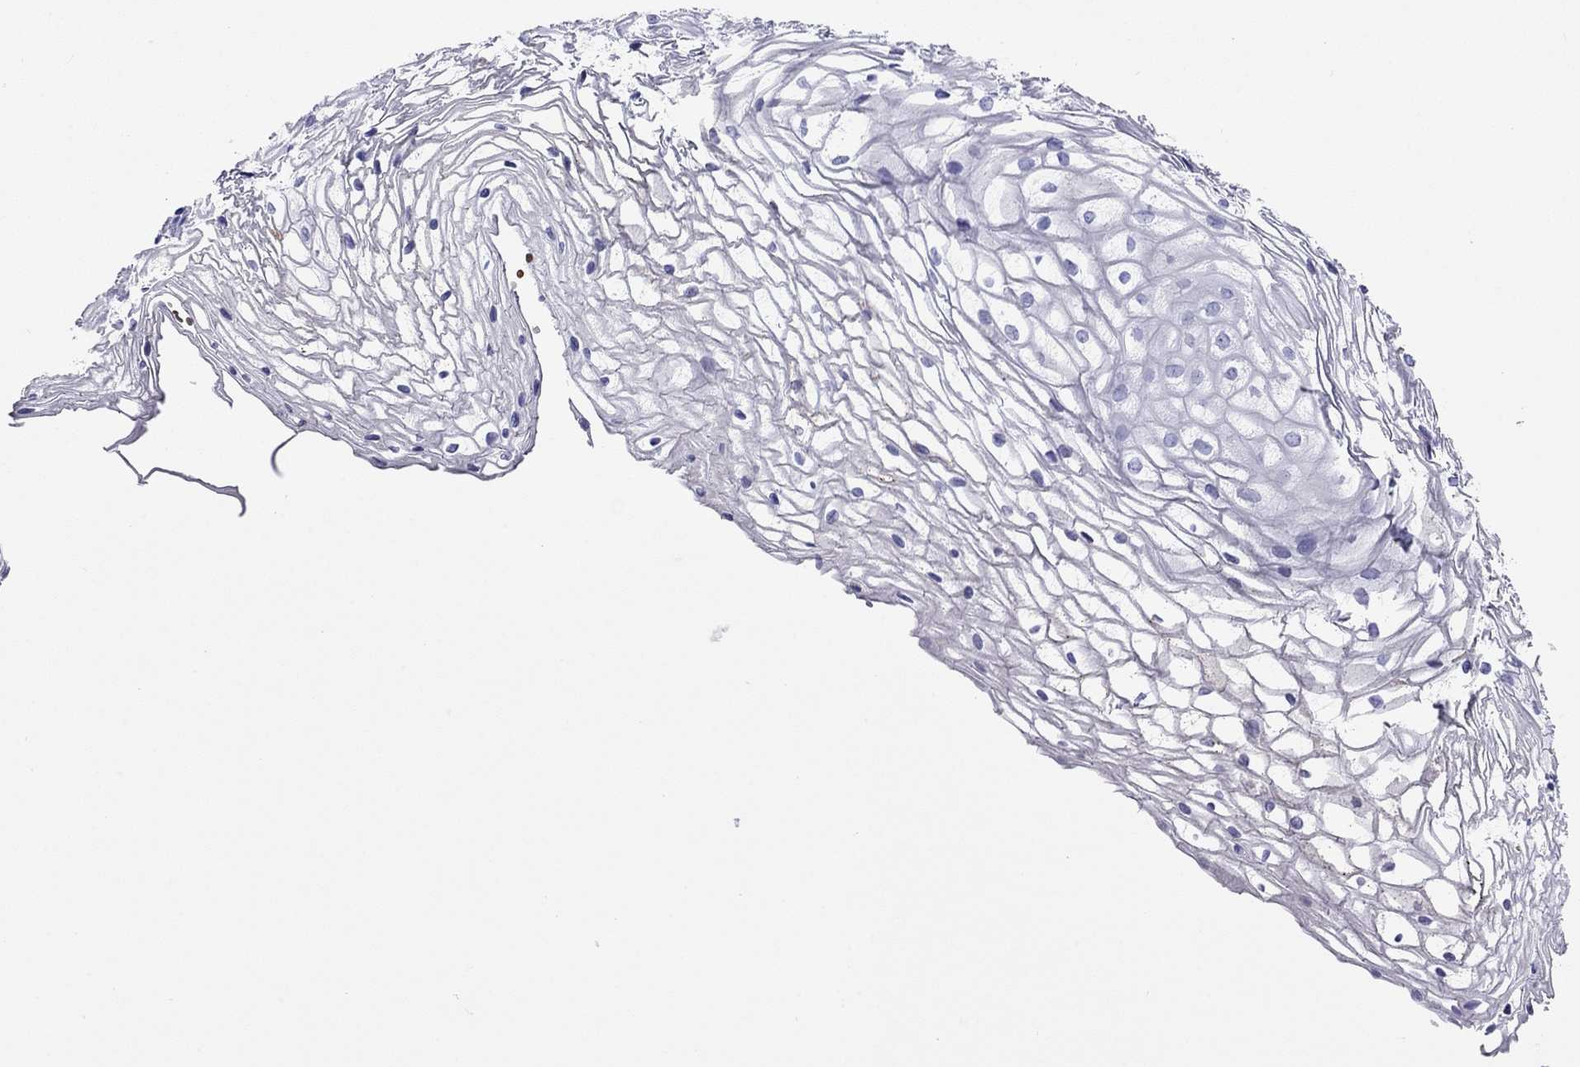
{"staining": {"intensity": "negative", "quantity": "none", "location": "none"}, "tissue": "vagina", "cell_type": "Squamous epithelial cells", "image_type": "normal", "snomed": [{"axis": "morphology", "description": "Normal tissue, NOS"}, {"axis": "topography", "description": "Vagina"}], "caption": "This is a image of immunohistochemistry staining of normal vagina, which shows no positivity in squamous epithelial cells.", "gene": "PTPRN", "patient": {"sex": "female", "age": 34}}